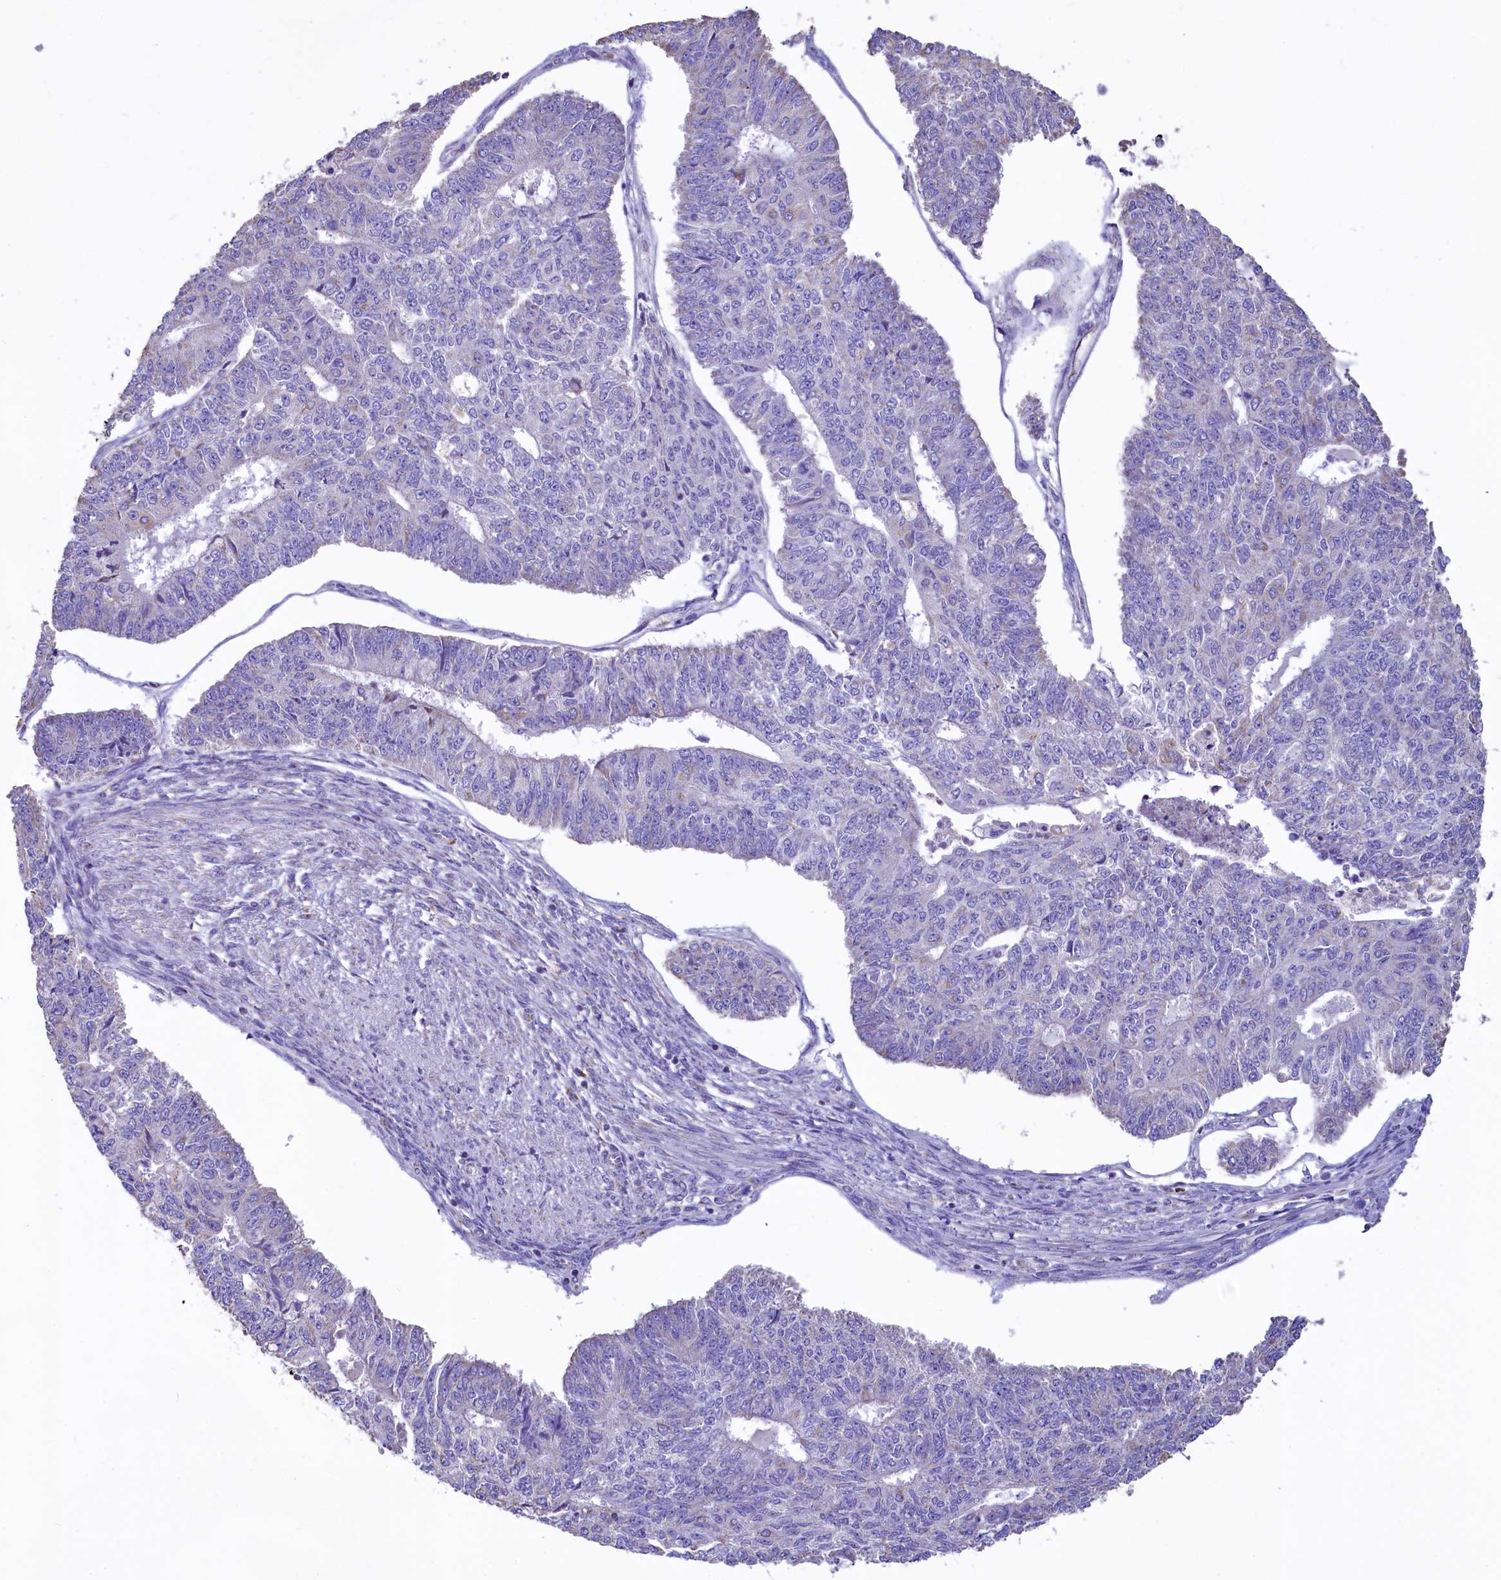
{"staining": {"intensity": "negative", "quantity": "none", "location": "none"}, "tissue": "endometrial cancer", "cell_type": "Tumor cells", "image_type": "cancer", "snomed": [{"axis": "morphology", "description": "Adenocarcinoma, NOS"}, {"axis": "topography", "description": "Endometrium"}], "caption": "Immunohistochemistry (IHC) photomicrograph of neoplastic tissue: human endometrial cancer (adenocarcinoma) stained with DAB (3,3'-diaminobenzidine) displays no significant protein expression in tumor cells. Brightfield microscopy of immunohistochemistry stained with DAB (3,3'-diaminobenzidine) (brown) and hematoxylin (blue), captured at high magnification.", "gene": "IDH3A", "patient": {"sex": "female", "age": 32}}